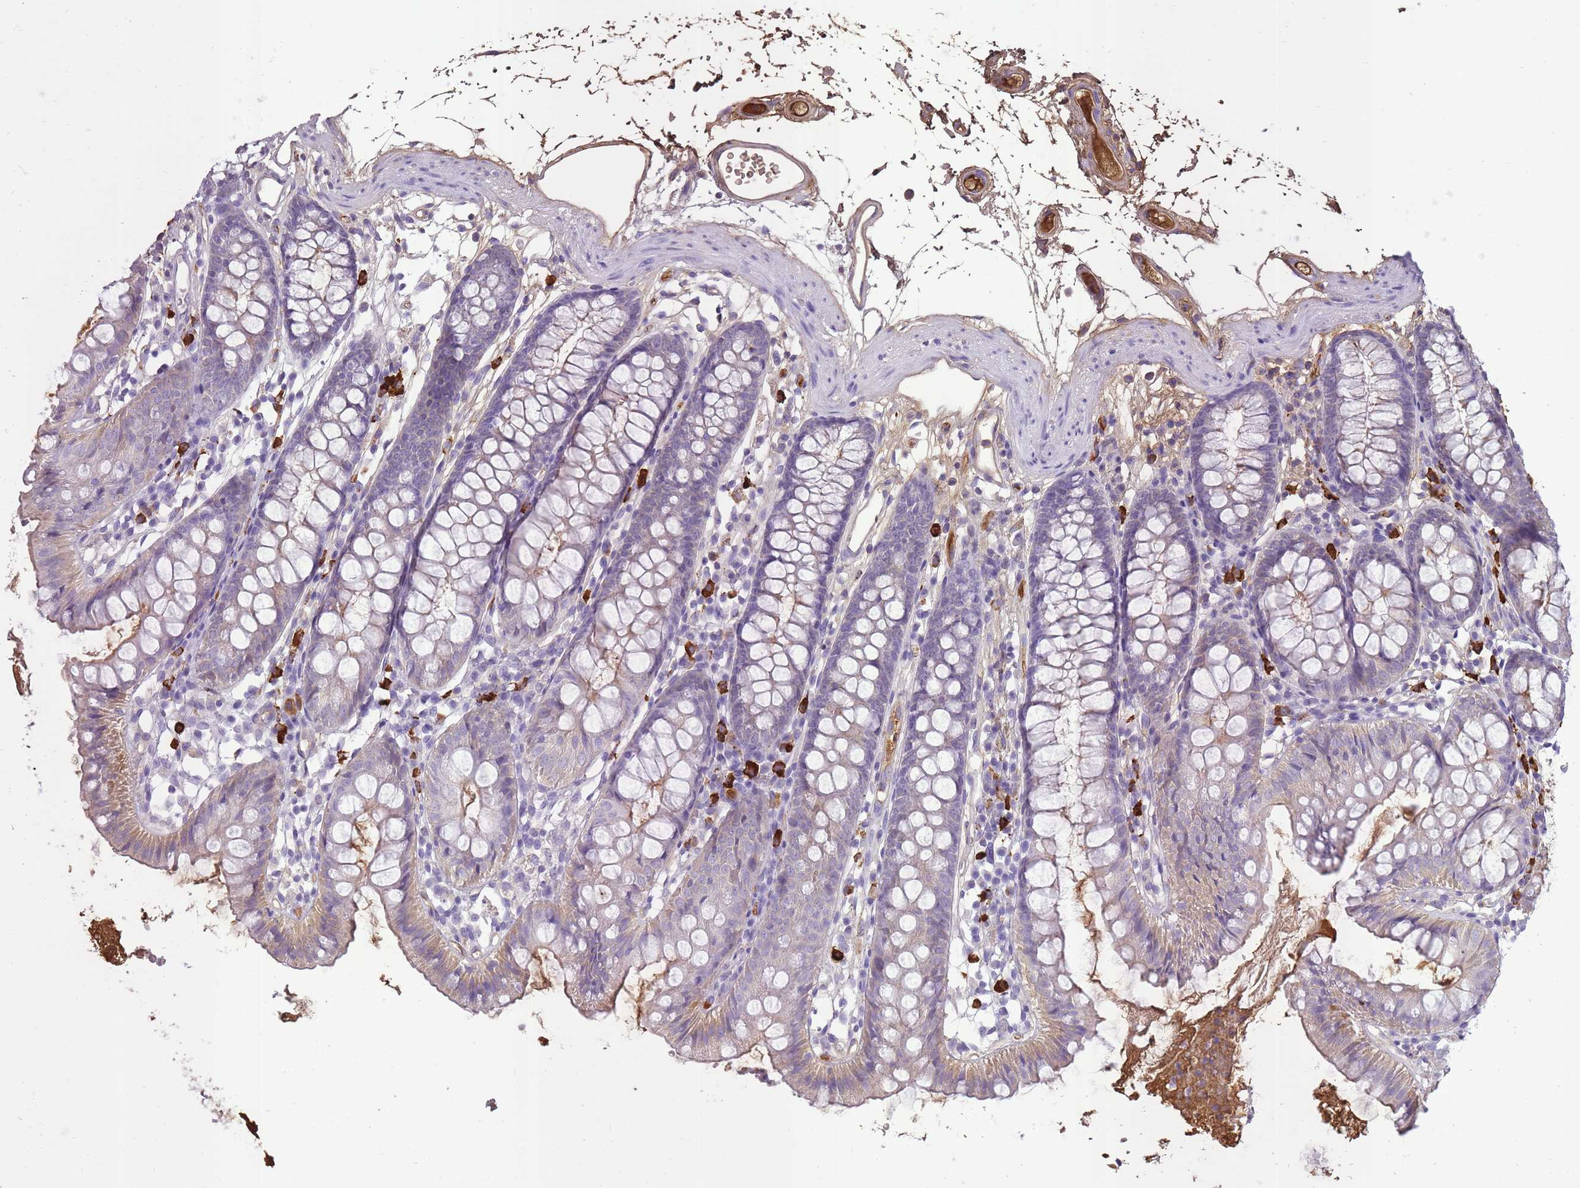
{"staining": {"intensity": "weak", "quantity": ">75%", "location": "cytoplasmic/membranous"}, "tissue": "colon", "cell_type": "Endothelial cells", "image_type": "normal", "snomed": [{"axis": "morphology", "description": "Normal tissue, NOS"}, {"axis": "topography", "description": "Colon"}], "caption": "Immunohistochemistry (IHC) staining of unremarkable colon, which exhibits low levels of weak cytoplasmic/membranous positivity in about >75% of endothelial cells indicating weak cytoplasmic/membranous protein staining. The staining was performed using DAB (brown) for protein detection and nuclei were counterstained in hematoxylin (blue).", "gene": "IGKV1", "patient": {"sex": "female", "age": 84}}